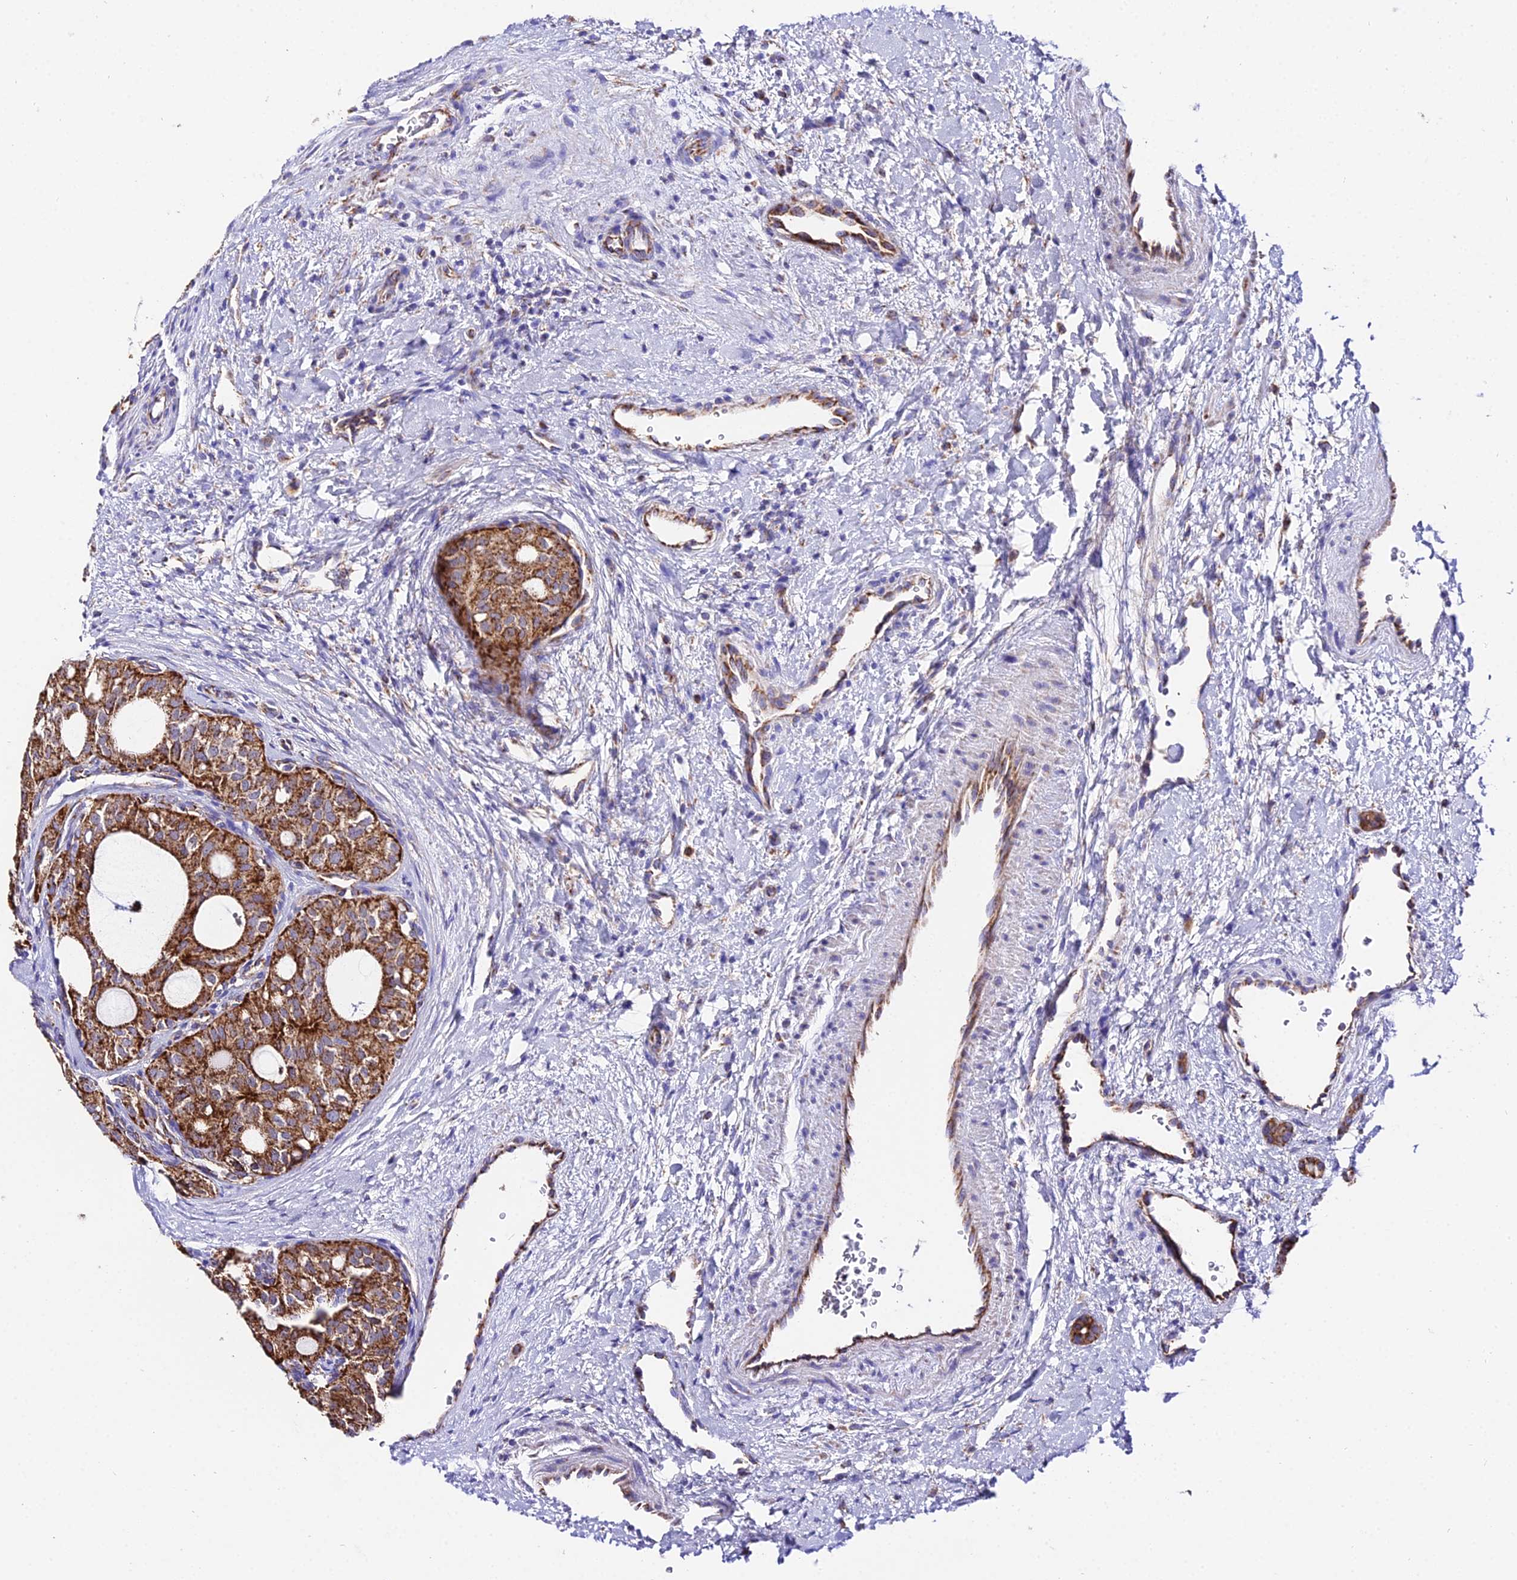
{"staining": {"intensity": "strong", "quantity": ">75%", "location": "cytoplasmic/membranous"}, "tissue": "thyroid cancer", "cell_type": "Tumor cells", "image_type": "cancer", "snomed": [{"axis": "morphology", "description": "Follicular adenoma carcinoma, NOS"}, {"axis": "topography", "description": "Thyroid gland"}], "caption": "A high-resolution histopathology image shows immunohistochemistry (IHC) staining of follicular adenoma carcinoma (thyroid), which displays strong cytoplasmic/membranous staining in approximately >75% of tumor cells. The staining was performed using DAB, with brown indicating positive protein expression. Nuclei are stained blue with hematoxylin.", "gene": "OCIAD1", "patient": {"sex": "male", "age": 75}}